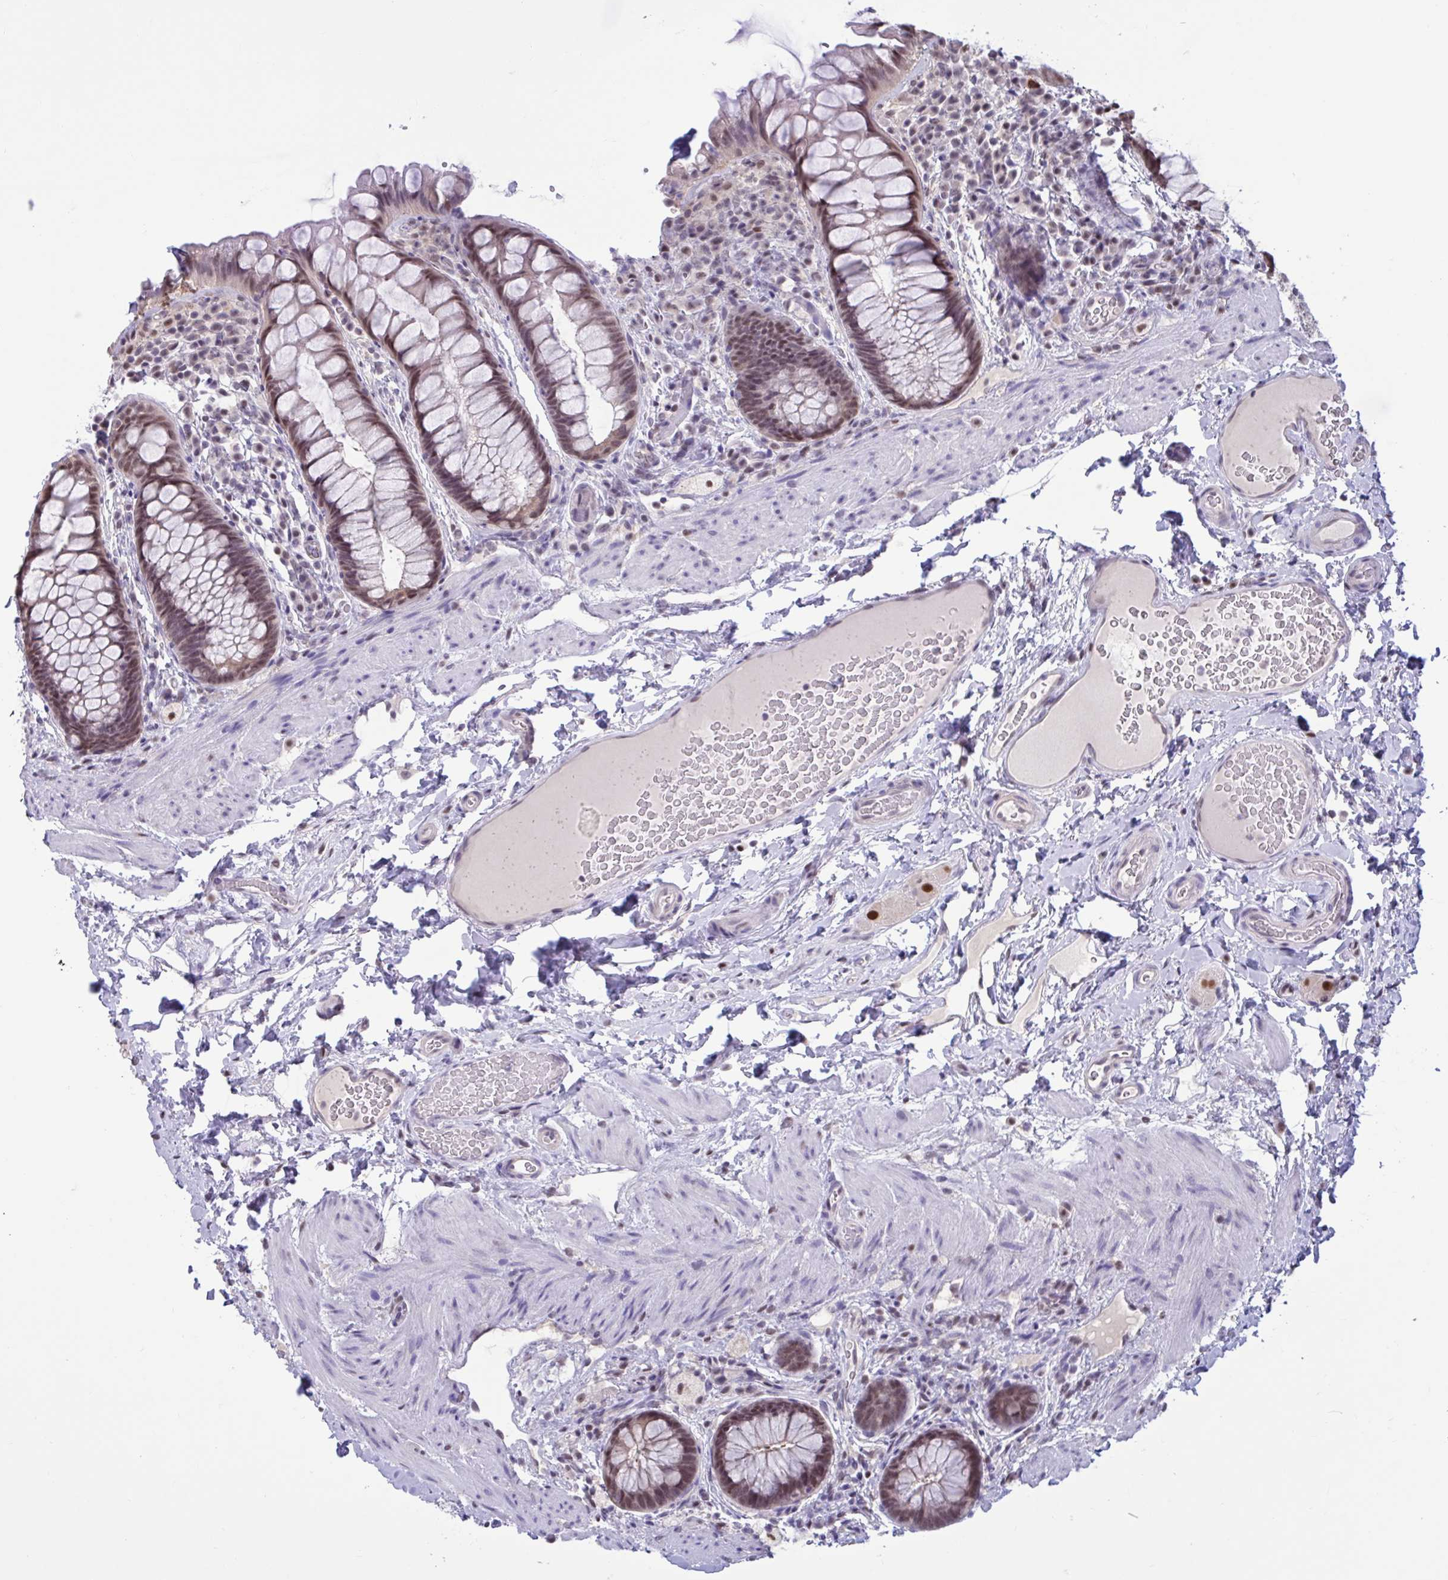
{"staining": {"intensity": "moderate", "quantity": "25%-75%", "location": "nuclear"}, "tissue": "rectum", "cell_type": "Glandular cells", "image_type": "normal", "snomed": [{"axis": "morphology", "description": "Normal tissue, NOS"}, {"axis": "topography", "description": "Rectum"}], "caption": "IHC micrograph of benign human rectum stained for a protein (brown), which shows medium levels of moderate nuclear expression in about 25%-75% of glandular cells.", "gene": "RBL1", "patient": {"sex": "female", "age": 69}}